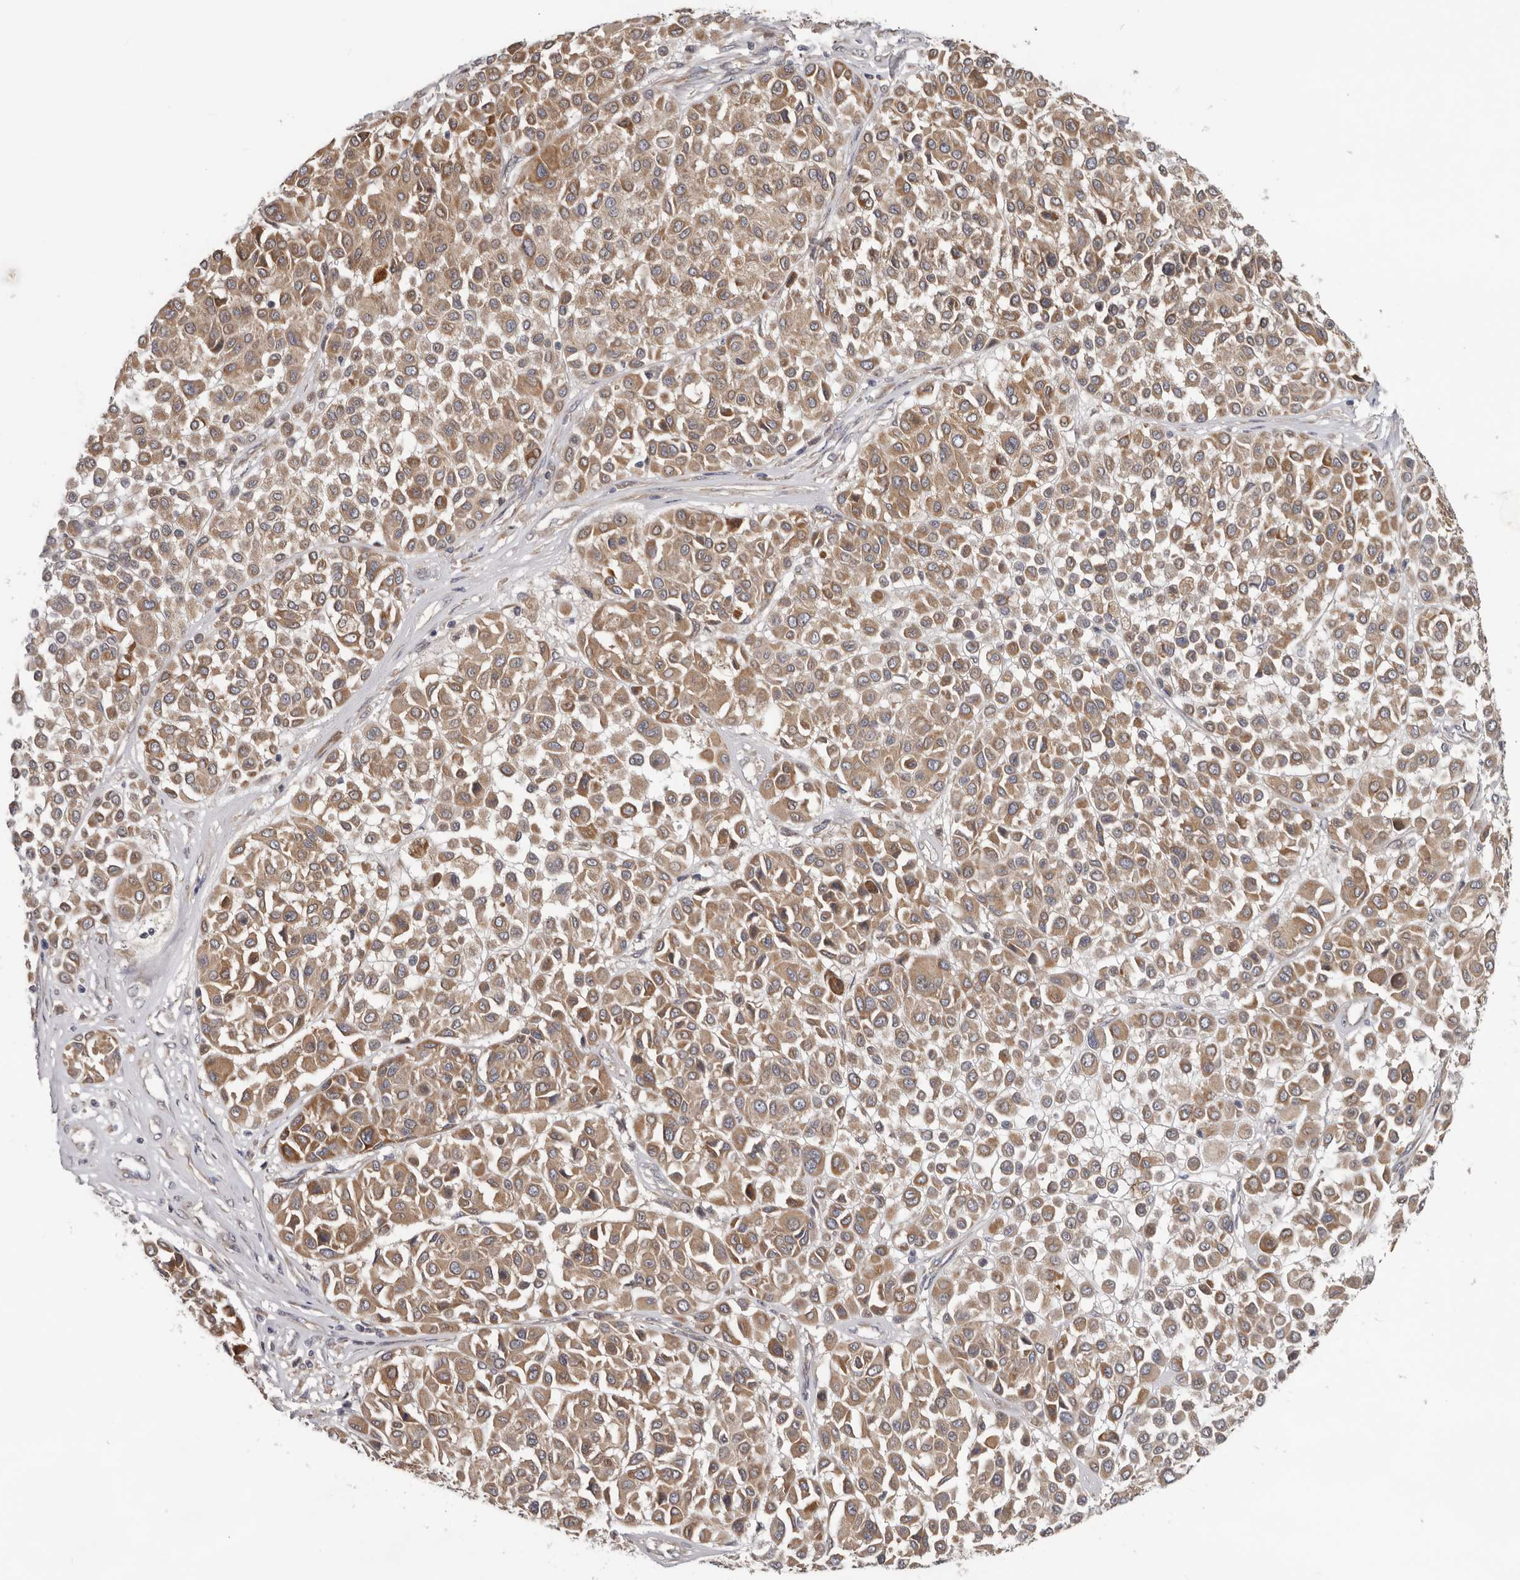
{"staining": {"intensity": "moderate", "quantity": ">75%", "location": "cytoplasmic/membranous"}, "tissue": "melanoma", "cell_type": "Tumor cells", "image_type": "cancer", "snomed": [{"axis": "morphology", "description": "Malignant melanoma, Metastatic site"}, {"axis": "topography", "description": "Soft tissue"}], "caption": "Protein expression analysis of malignant melanoma (metastatic site) exhibits moderate cytoplasmic/membranous expression in about >75% of tumor cells. (Stains: DAB (3,3'-diaminobenzidine) in brown, nuclei in blue, Microscopy: brightfield microscopy at high magnification).", "gene": "HINT3", "patient": {"sex": "male", "age": 41}}